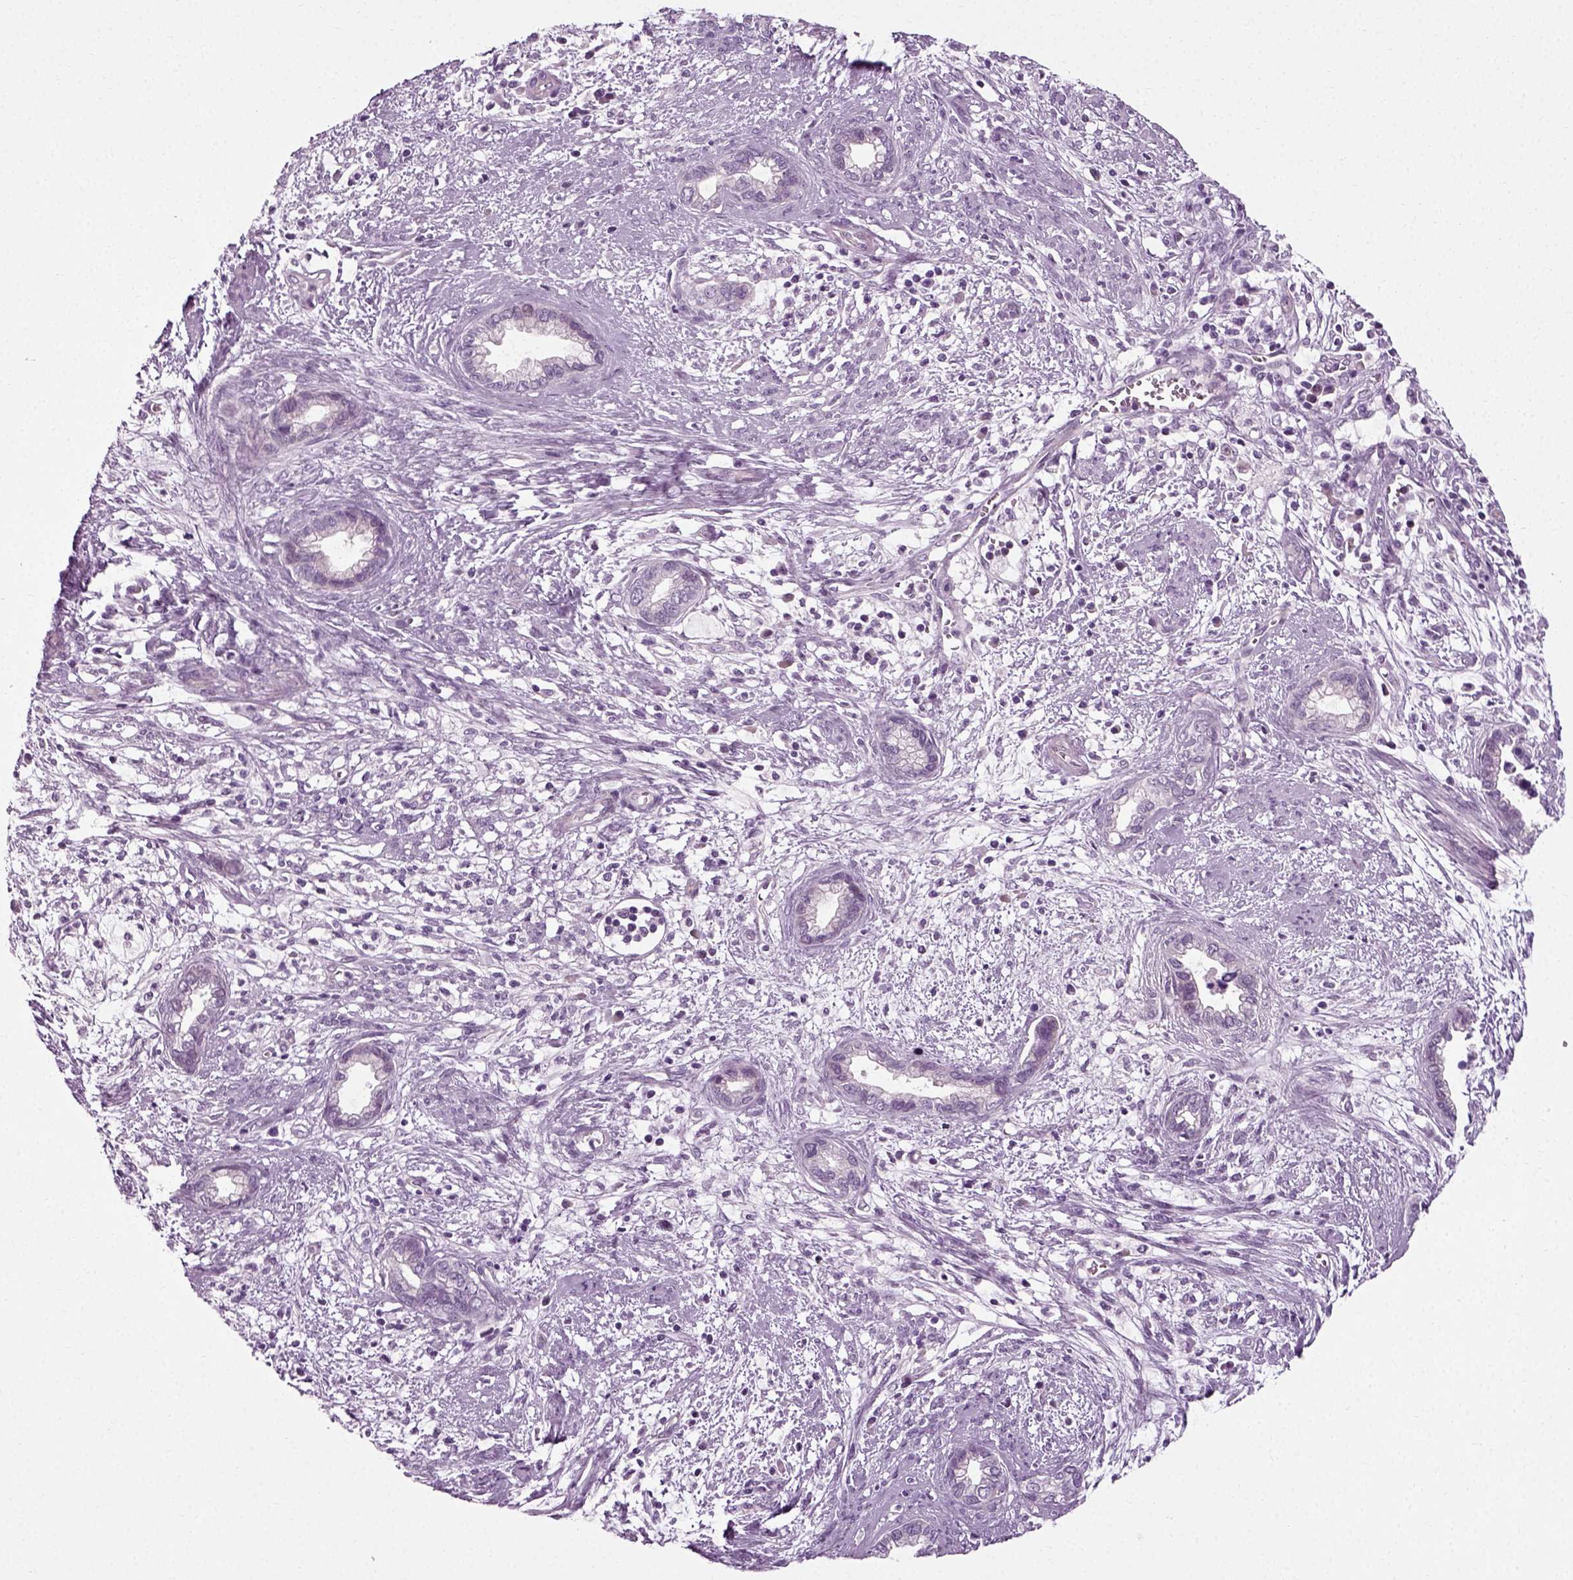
{"staining": {"intensity": "negative", "quantity": "none", "location": "none"}, "tissue": "cervical cancer", "cell_type": "Tumor cells", "image_type": "cancer", "snomed": [{"axis": "morphology", "description": "Adenocarcinoma, NOS"}, {"axis": "topography", "description": "Cervix"}], "caption": "The photomicrograph demonstrates no significant staining in tumor cells of cervical cancer. (DAB immunohistochemistry with hematoxylin counter stain).", "gene": "SCG5", "patient": {"sex": "female", "age": 62}}